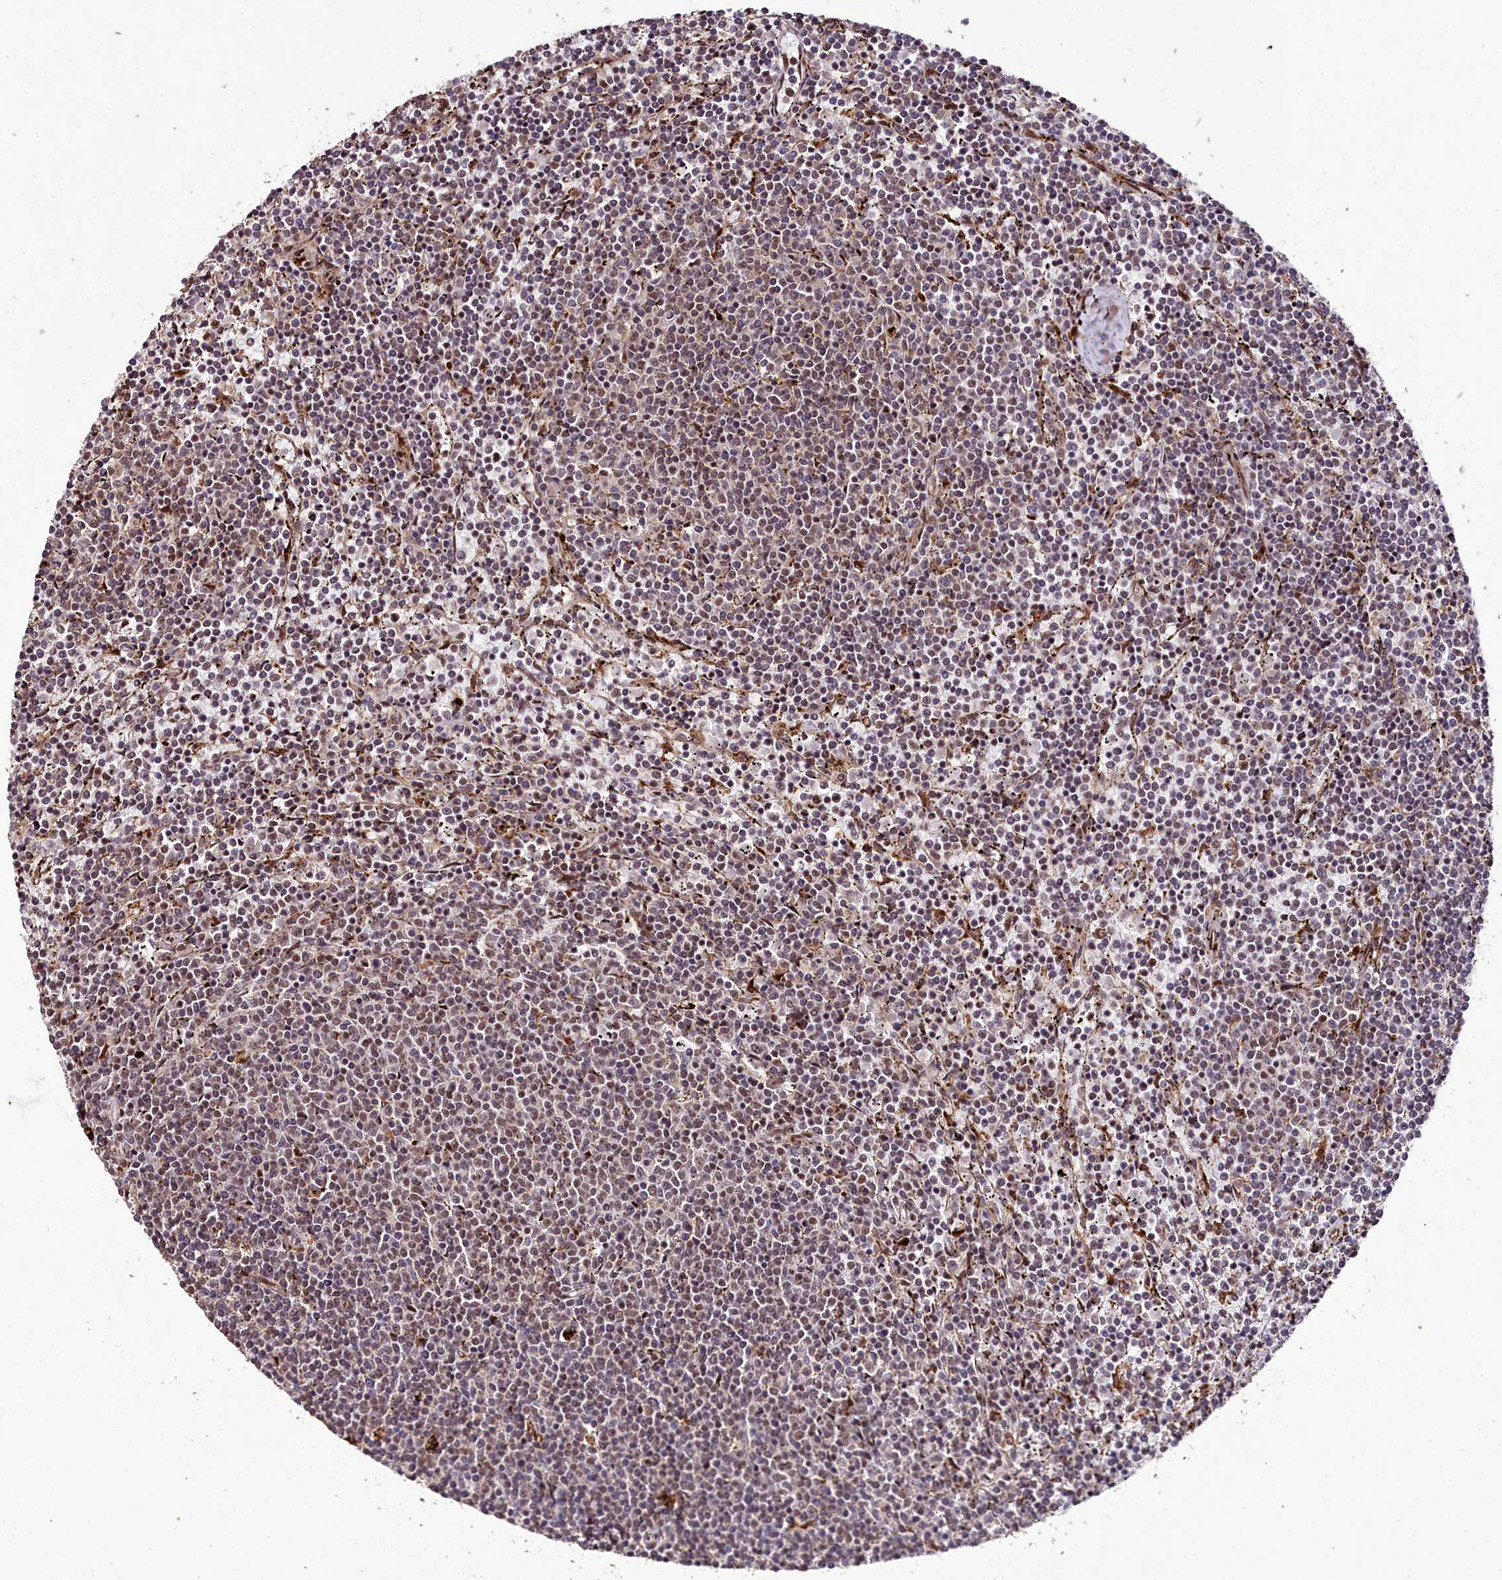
{"staining": {"intensity": "moderate", "quantity": "<25%", "location": "nuclear"}, "tissue": "lymphoma", "cell_type": "Tumor cells", "image_type": "cancer", "snomed": [{"axis": "morphology", "description": "Malignant lymphoma, non-Hodgkin's type, Low grade"}, {"axis": "topography", "description": "Spleen"}], "caption": "Tumor cells reveal moderate nuclear expression in about <25% of cells in lymphoma.", "gene": "CXXC1", "patient": {"sex": "female", "age": 50}}